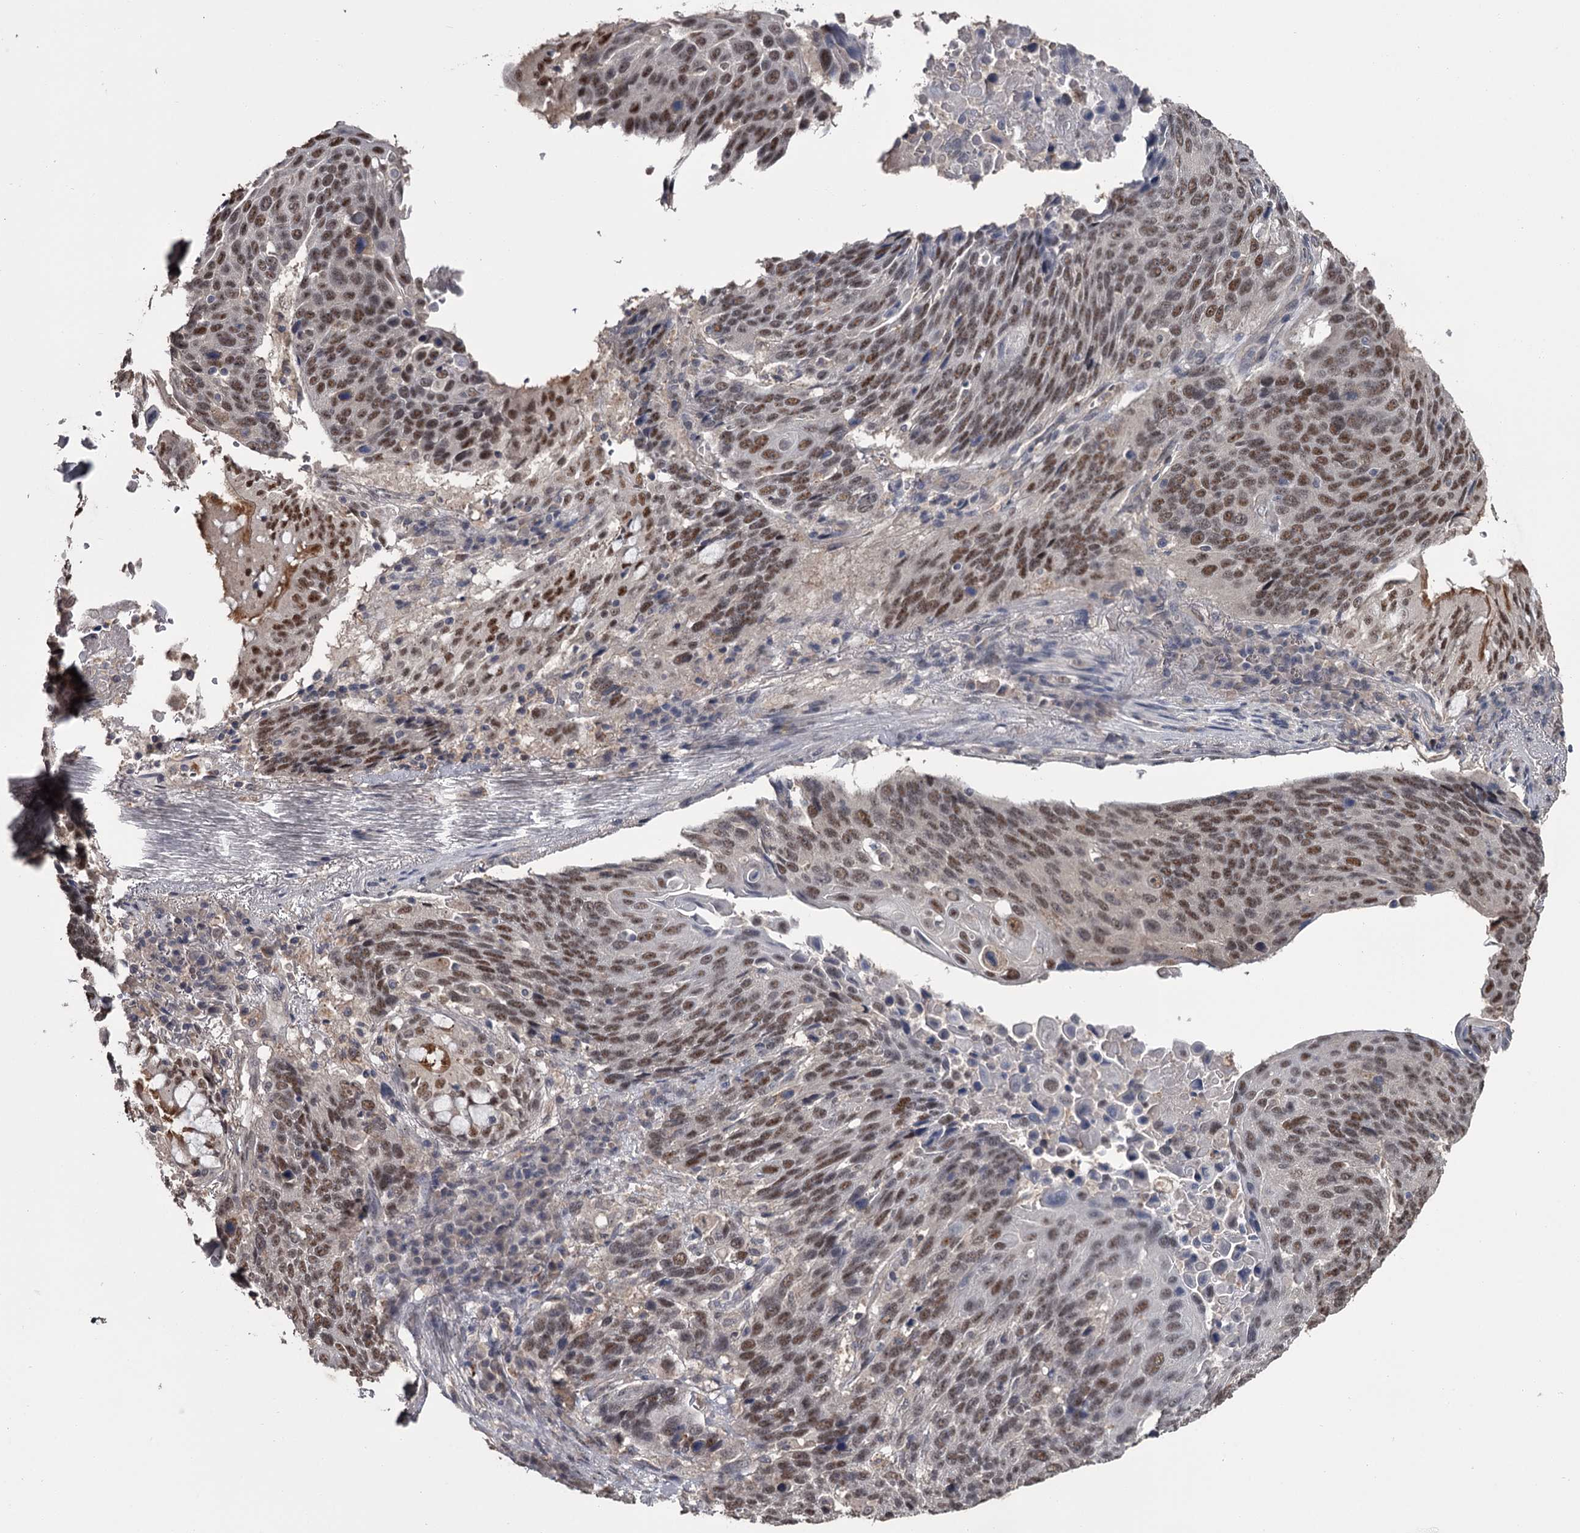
{"staining": {"intensity": "moderate", "quantity": ">75%", "location": "nuclear"}, "tissue": "lung cancer", "cell_type": "Tumor cells", "image_type": "cancer", "snomed": [{"axis": "morphology", "description": "Squamous cell carcinoma, NOS"}, {"axis": "topography", "description": "Lung"}], "caption": "High-power microscopy captured an immunohistochemistry micrograph of lung cancer, revealing moderate nuclear staining in approximately >75% of tumor cells. (DAB (3,3'-diaminobenzidine) IHC, brown staining for protein, blue staining for nuclei).", "gene": "PRPF40B", "patient": {"sex": "male", "age": 66}}